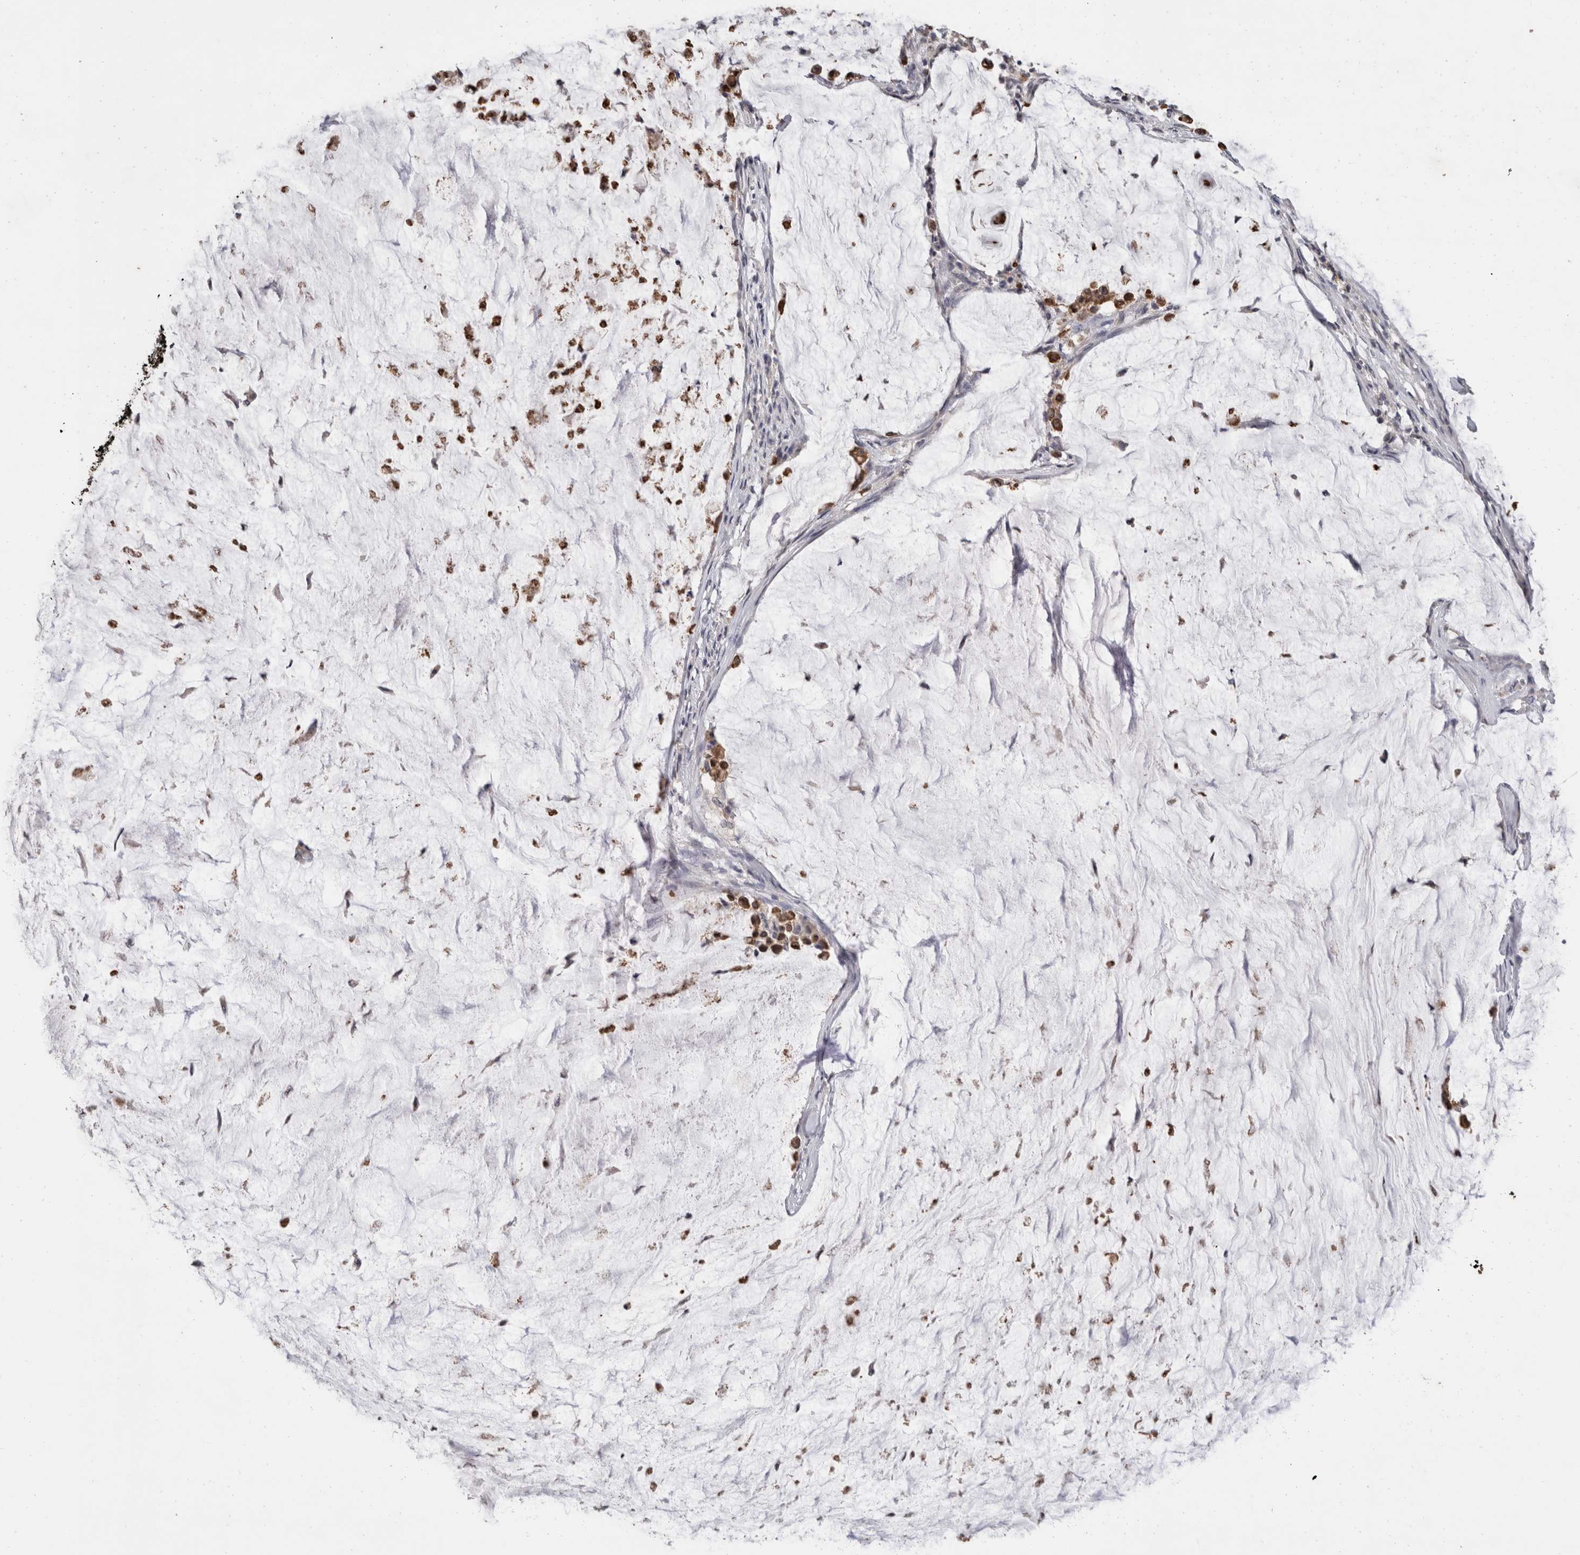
{"staining": {"intensity": "moderate", "quantity": ">75%", "location": "cytoplasmic/membranous"}, "tissue": "pancreatic cancer", "cell_type": "Tumor cells", "image_type": "cancer", "snomed": [{"axis": "morphology", "description": "Adenocarcinoma, NOS"}, {"axis": "topography", "description": "Pancreas"}], "caption": "This is a micrograph of immunohistochemistry staining of pancreatic cancer, which shows moderate staining in the cytoplasmic/membranous of tumor cells.", "gene": "FHOD3", "patient": {"sex": "male", "age": 41}}